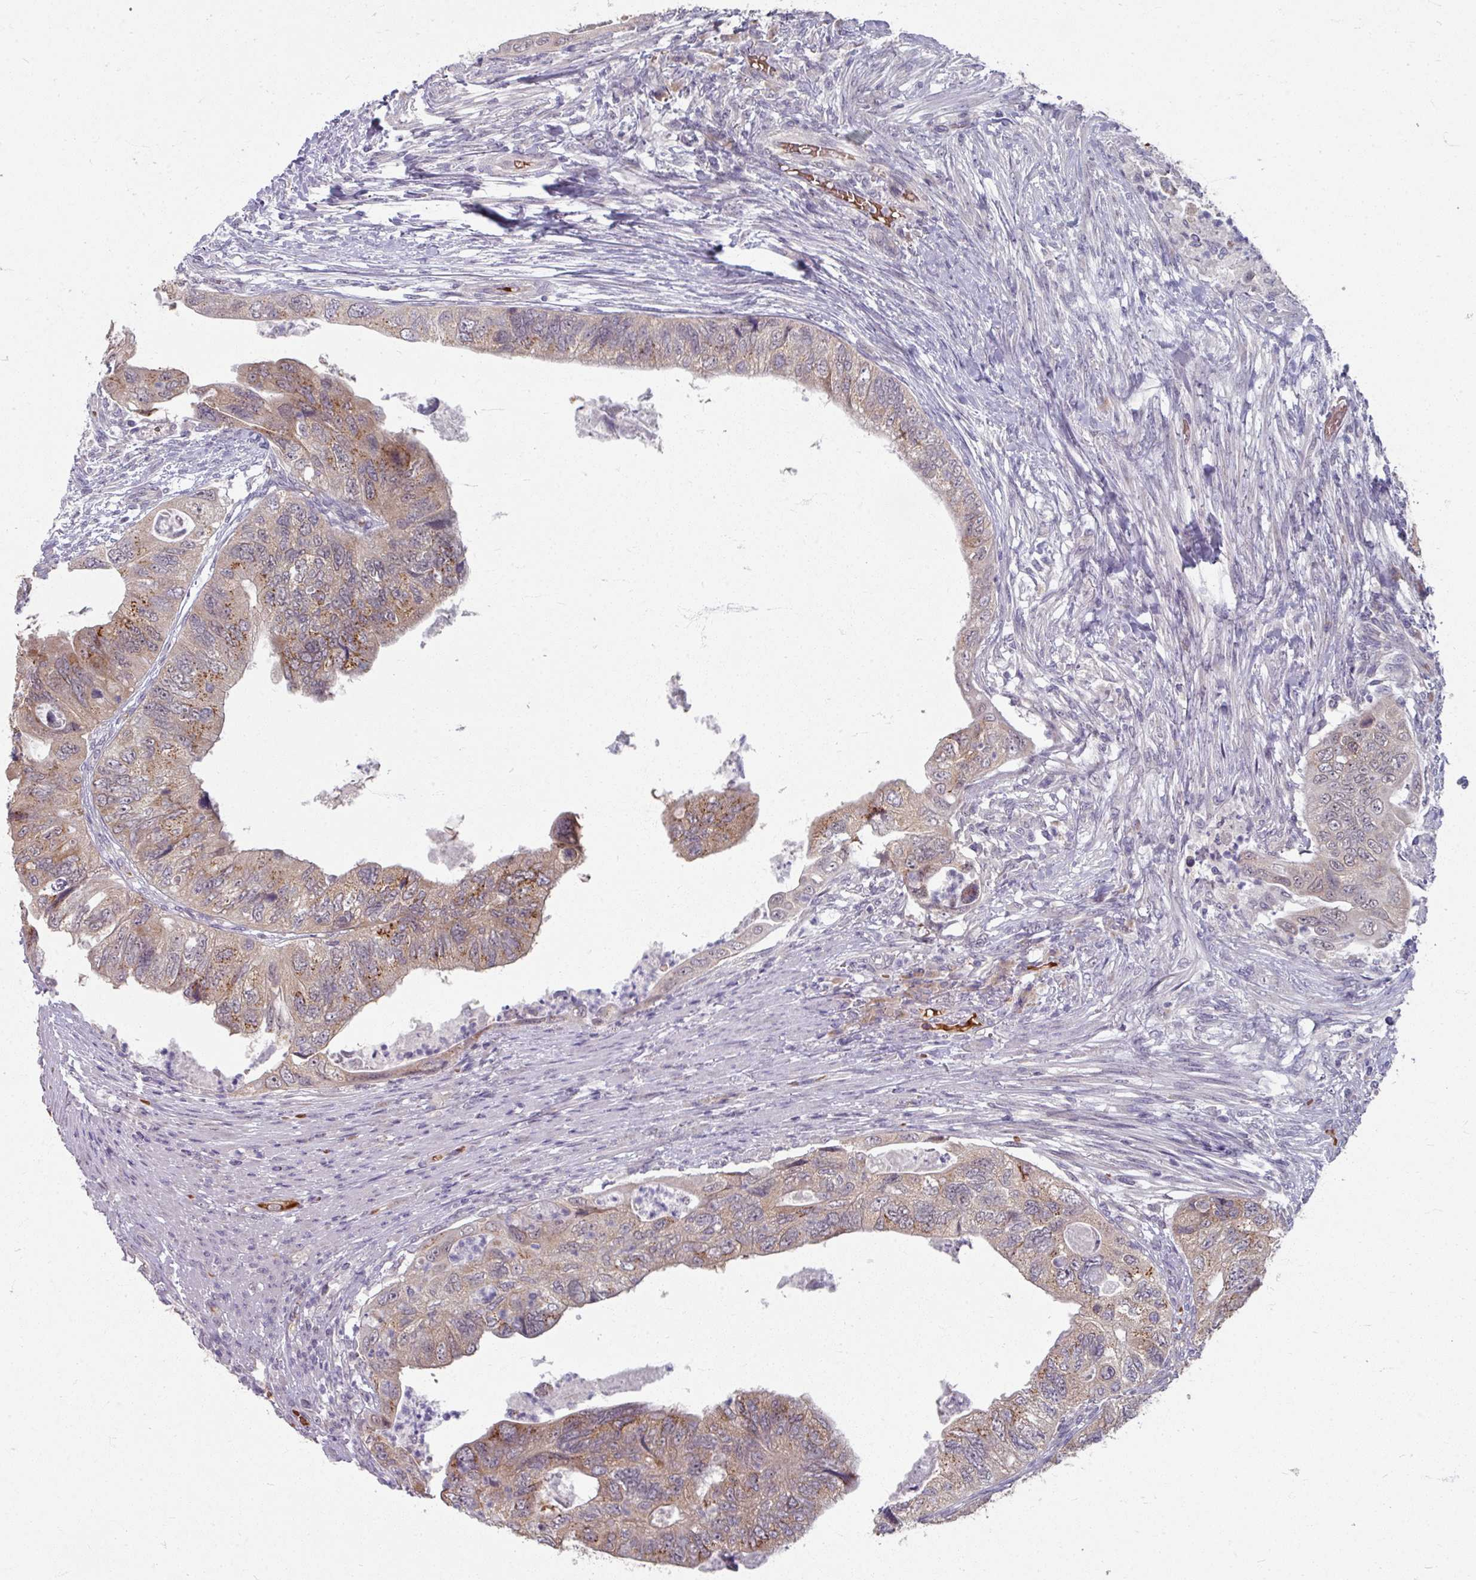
{"staining": {"intensity": "moderate", "quantity": "25%-75%", "location": "cytoplasmic/membranous"}, "tissue": "colorectal cancer", "cell_type": "Tumor cells", "image_type": "cancer", "snomed": [{"axis": "morphology", "description": "Adenocarcinoma, NOS"}, {"axis": "topography", "description": "Rectum"}], "caption": "IHC micrograph of neoplastic tissue: human colorectal cancer (adenocarcinoma) stained using IHC reveals medium levels of moderate protein expression localized specifically in the cytoplasmic/membranous of tumor cells, appearing as a cytoplasmic/membranous brown color.", "gene": "KMT5C", "patient": {"sex": "male", "age": 63}}